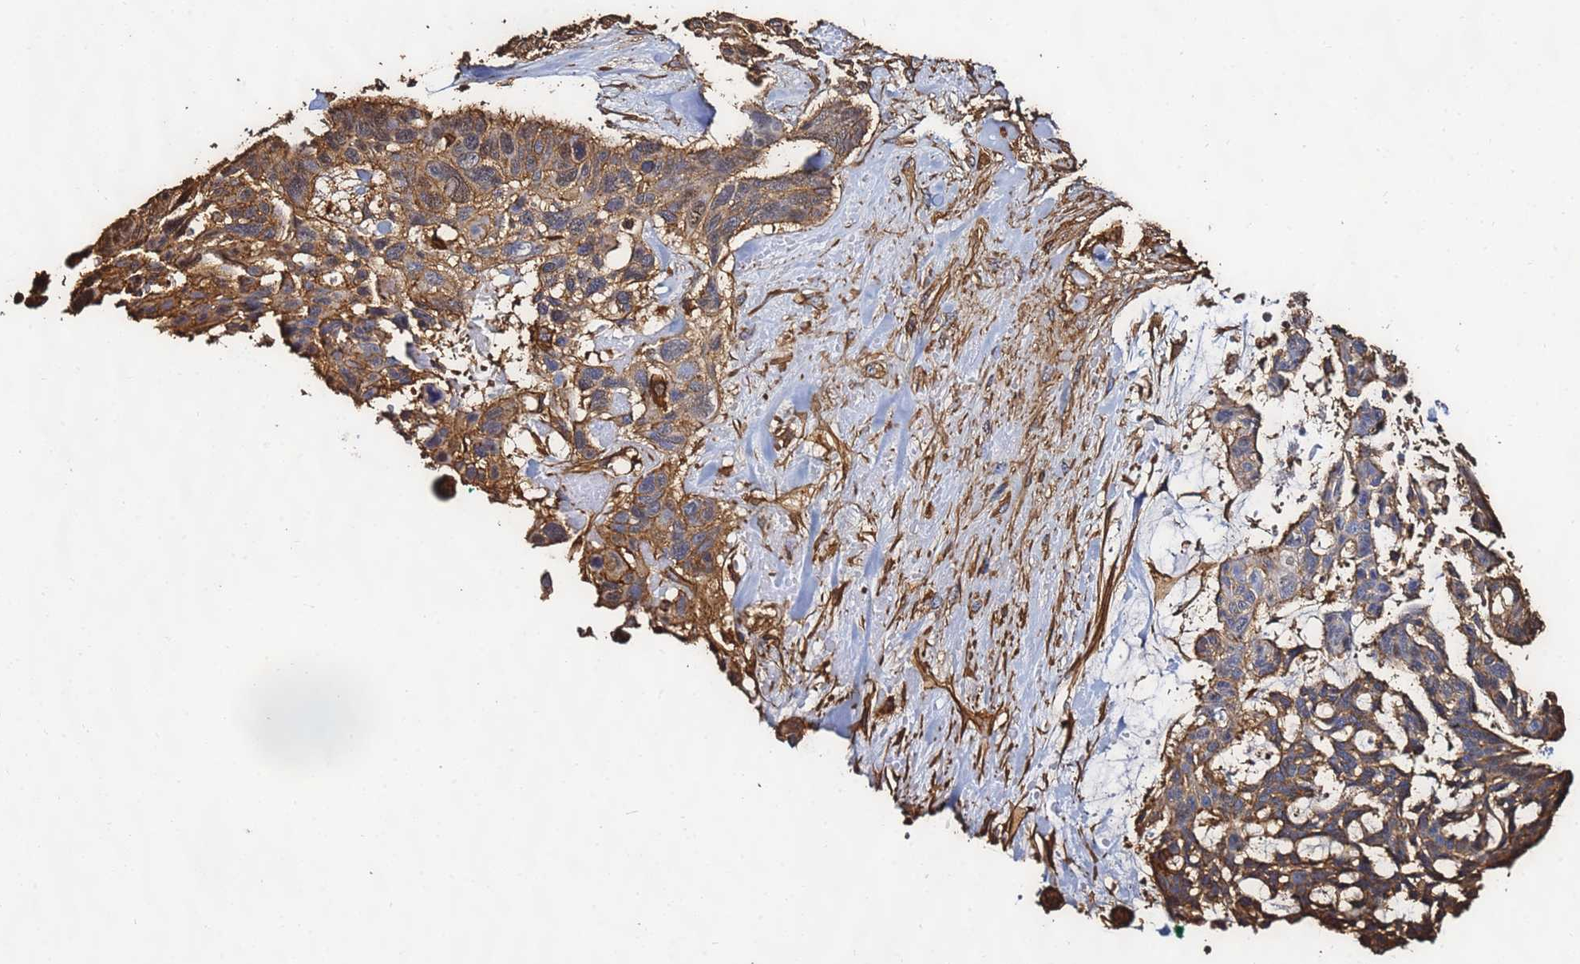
{"staining": {"intensity": "moderate", "quantity": ">75%", "location": "cytoplasmic/membranous"}, "tissue": "skin cancer", "cell_type": "Tumor cells", "image_type": "cancer", "snomed": [{"axis": "morphology", "description": "Basal cell carcinoma"}, {"axis": "topography", "description": "Skin"}], "caption": "This is an image of IHC staining of skin cancer (basal cell carcinoma), which shows moderate staining in the cytoplasmic/membranous of tumor cells.", "gene": "ACTB", "patient": {"sex": "male", "age": 88}}